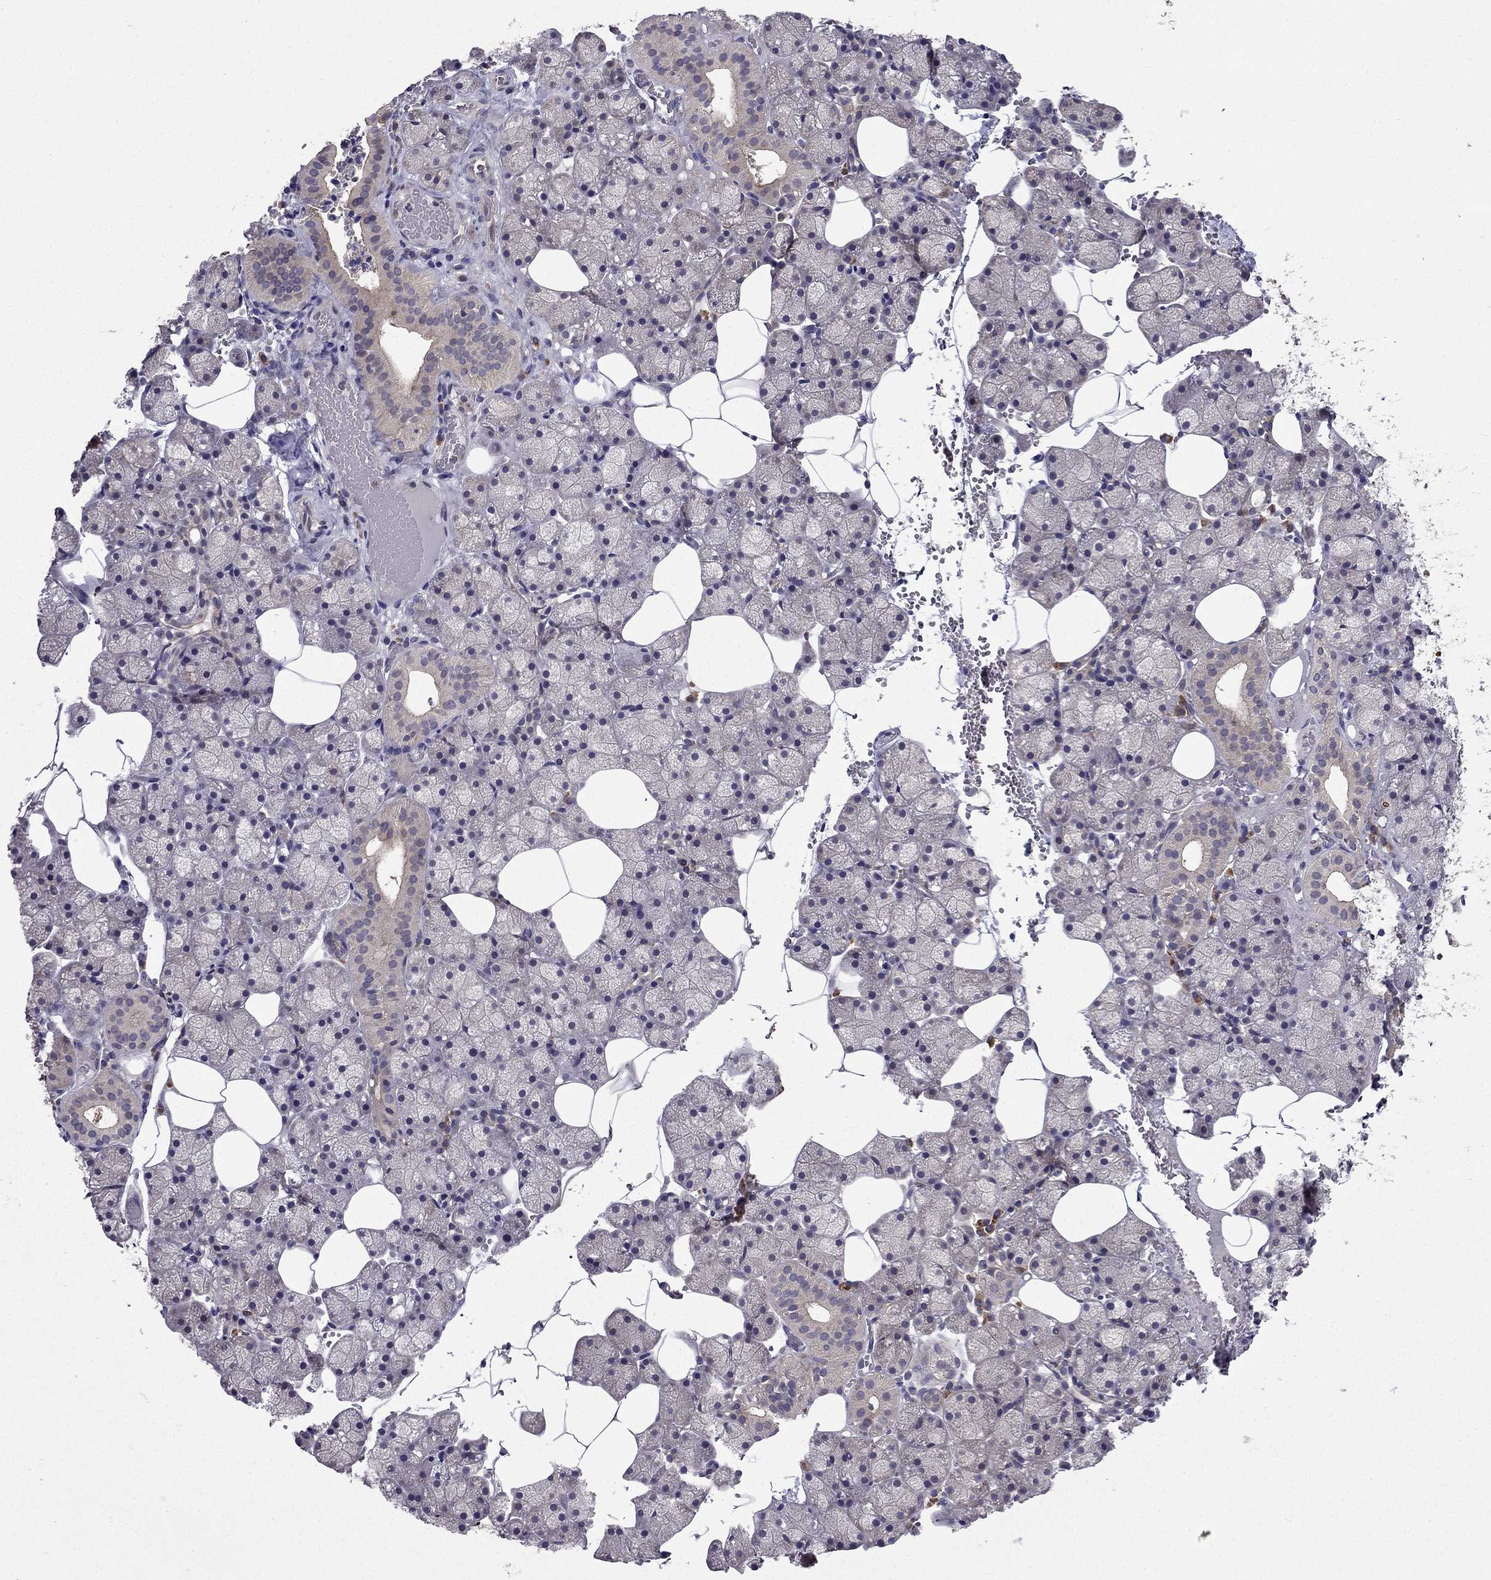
{"staining": {"intensity": "weak", "quantity": "<25%", "location": "cytoplasmic/membranous"}, "tissue": "salivary gland", "cell_type": "Glandular cells", "image_type": "normal", "snomed": [{"axis": "morphology", "description": "Normal tissue, NOS"}, {"axis": "topography", "description": "Salivary gland"}], "caption": "High power microscopy photomicrograph of an immunohistochemistry (IHC) image of benign salivary gland, revealing no significant positivity in glandular cells.", "gene": "ARHGEF28", "patient": {"sex": "male", "age": 38}}